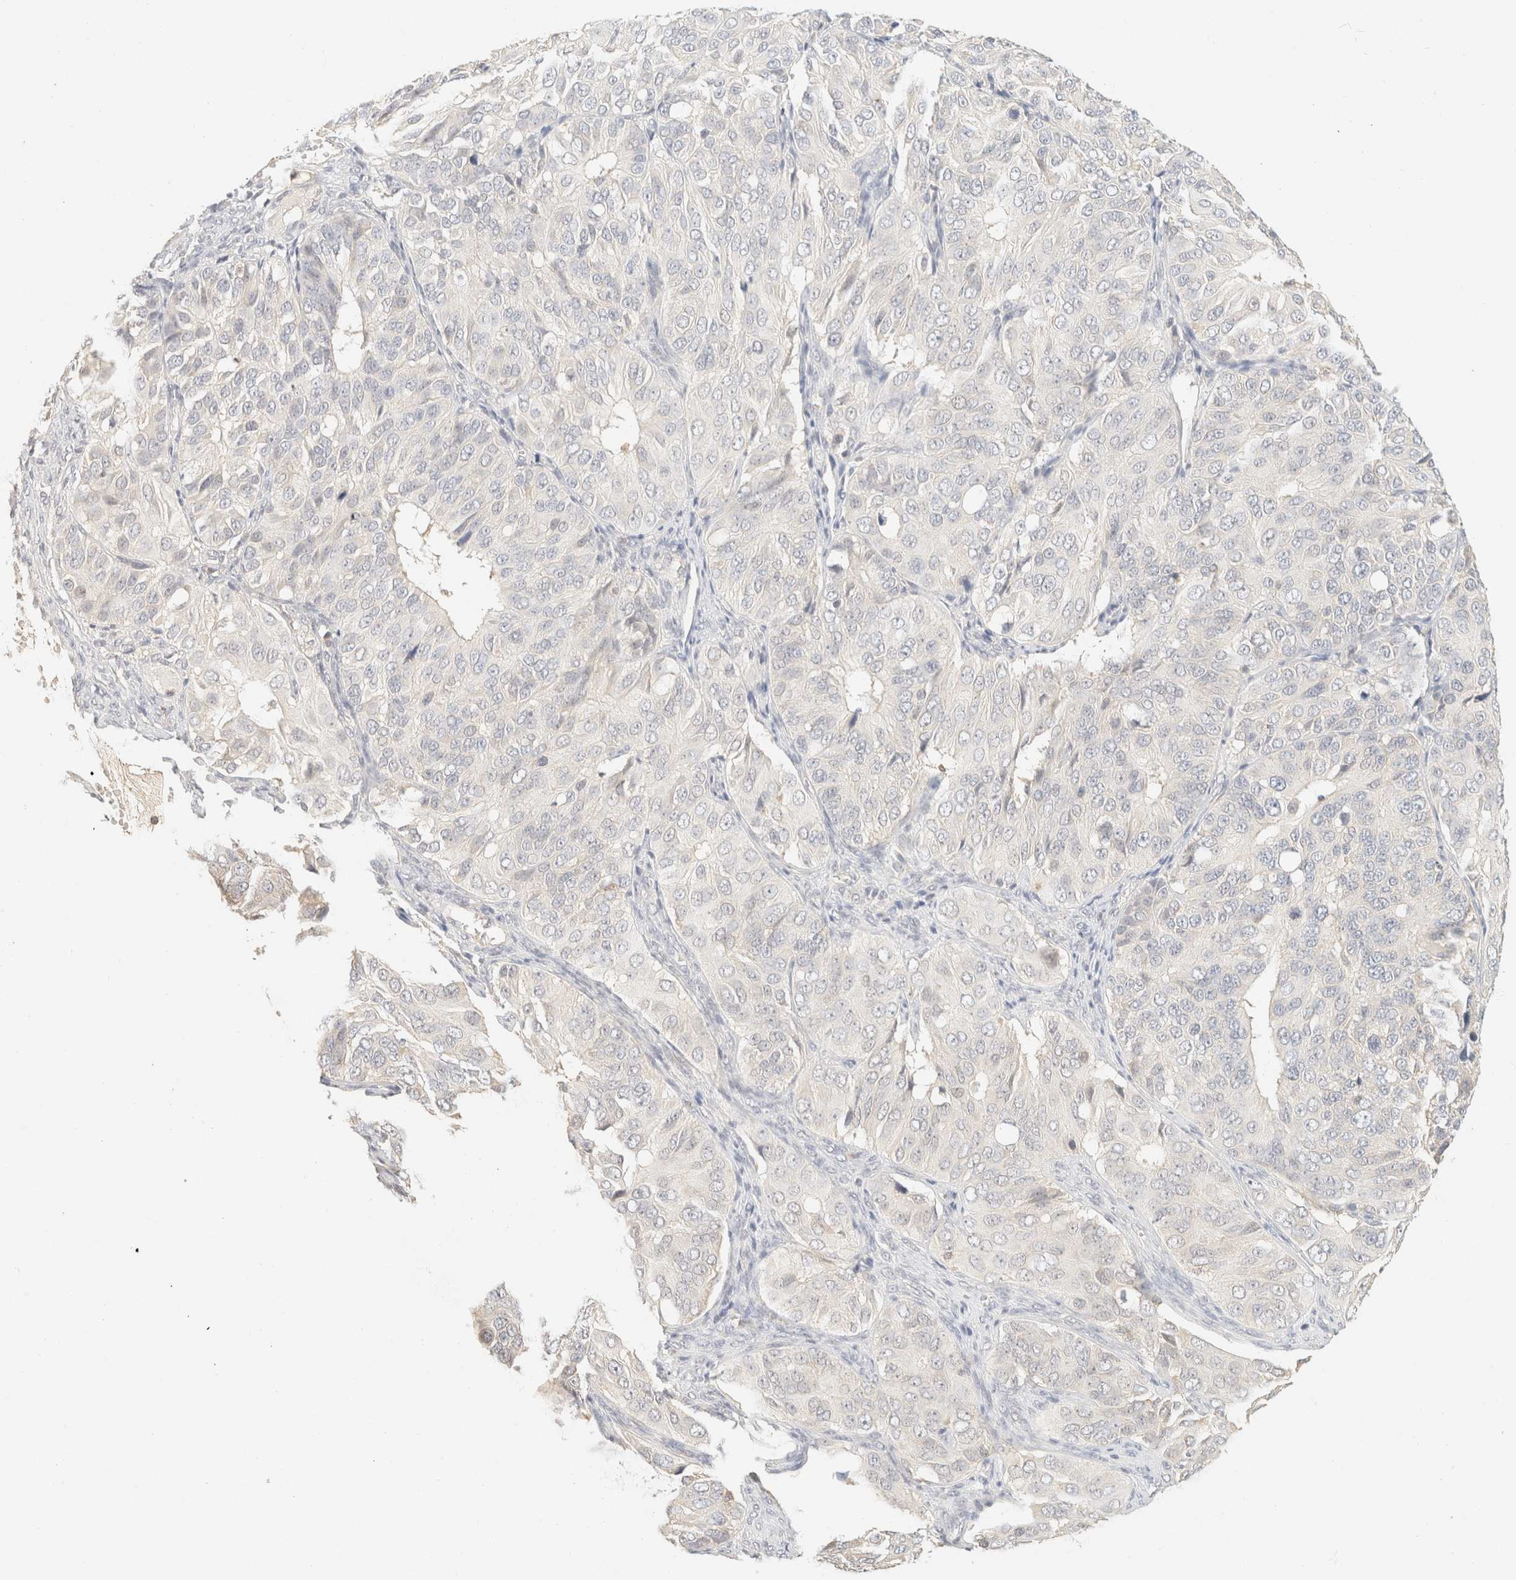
{"staining": {"intensity": "negative", "quantity": "none", "location": "none"}, "tissue": "ovarian cancer", "cell_type": "Tumor cells", "image_type": "cancer", "snomed": [{"axis": "morphology", "description": "Carcinoma, endometroid"}, {"axis": "topography", "description": "Ovary"}], "caption": "The micrograph exhibits no significant expression in tumor cells of ovarian endometroid carcinoma.", "gene": "TIMD4", "patient": {"sex": "female", "age": 51}}